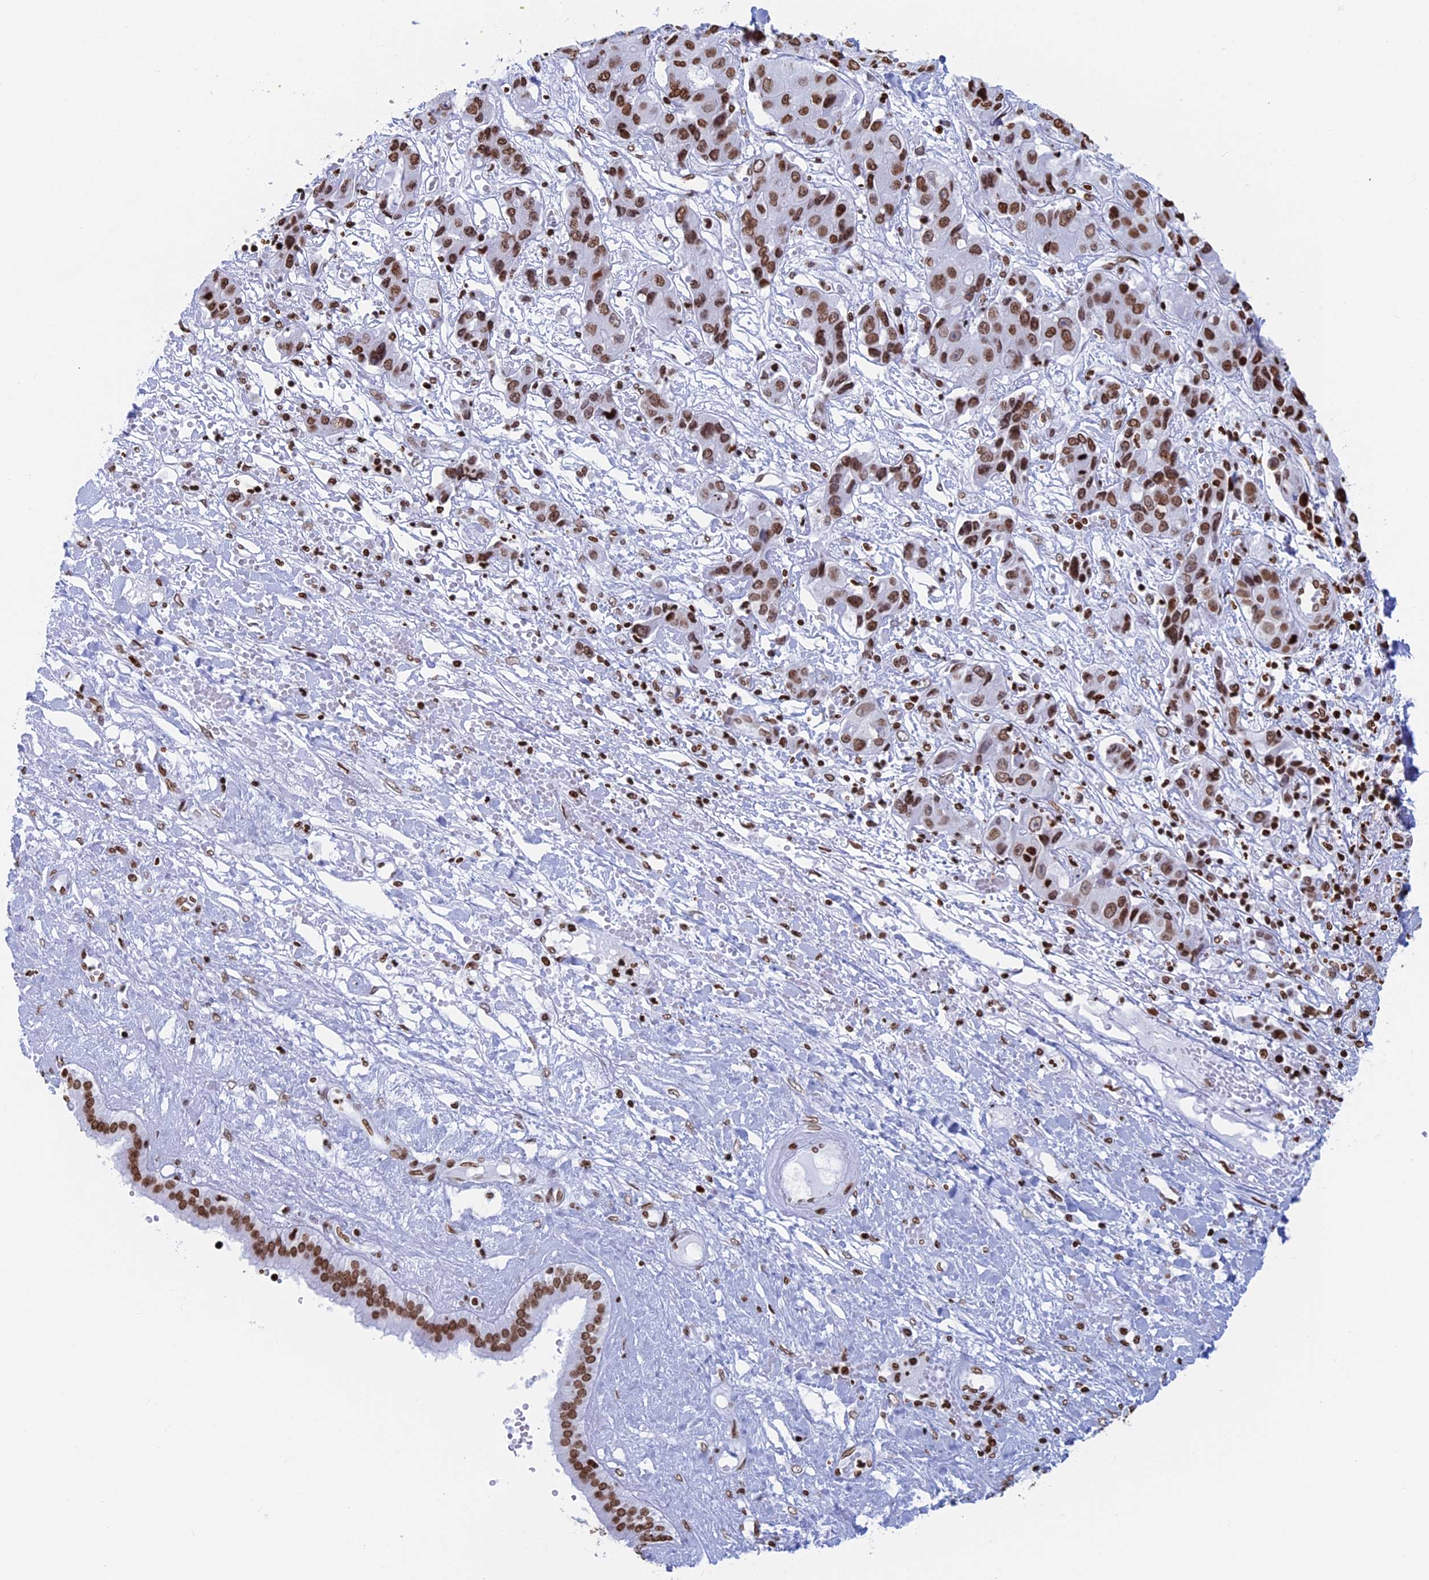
{"staining": {"intensity": "moderate", "quantity": ">75%", "location": "nuclear"}, "tissue": "liver cancer", "cell_type": "Tumor cells", "image_type": "cancer", "snomed": [{"axis": "morphology", "description": "Cholangiocarcinoma"}, {"axis": "topography", "description": "Liver"}], "caption": "A brown stain labels moderate nuclear expression of a protein in human liver cancer tumor cells.", "gene": "APOBEC3A", "patient": {"sex": "male", "age": 67}}